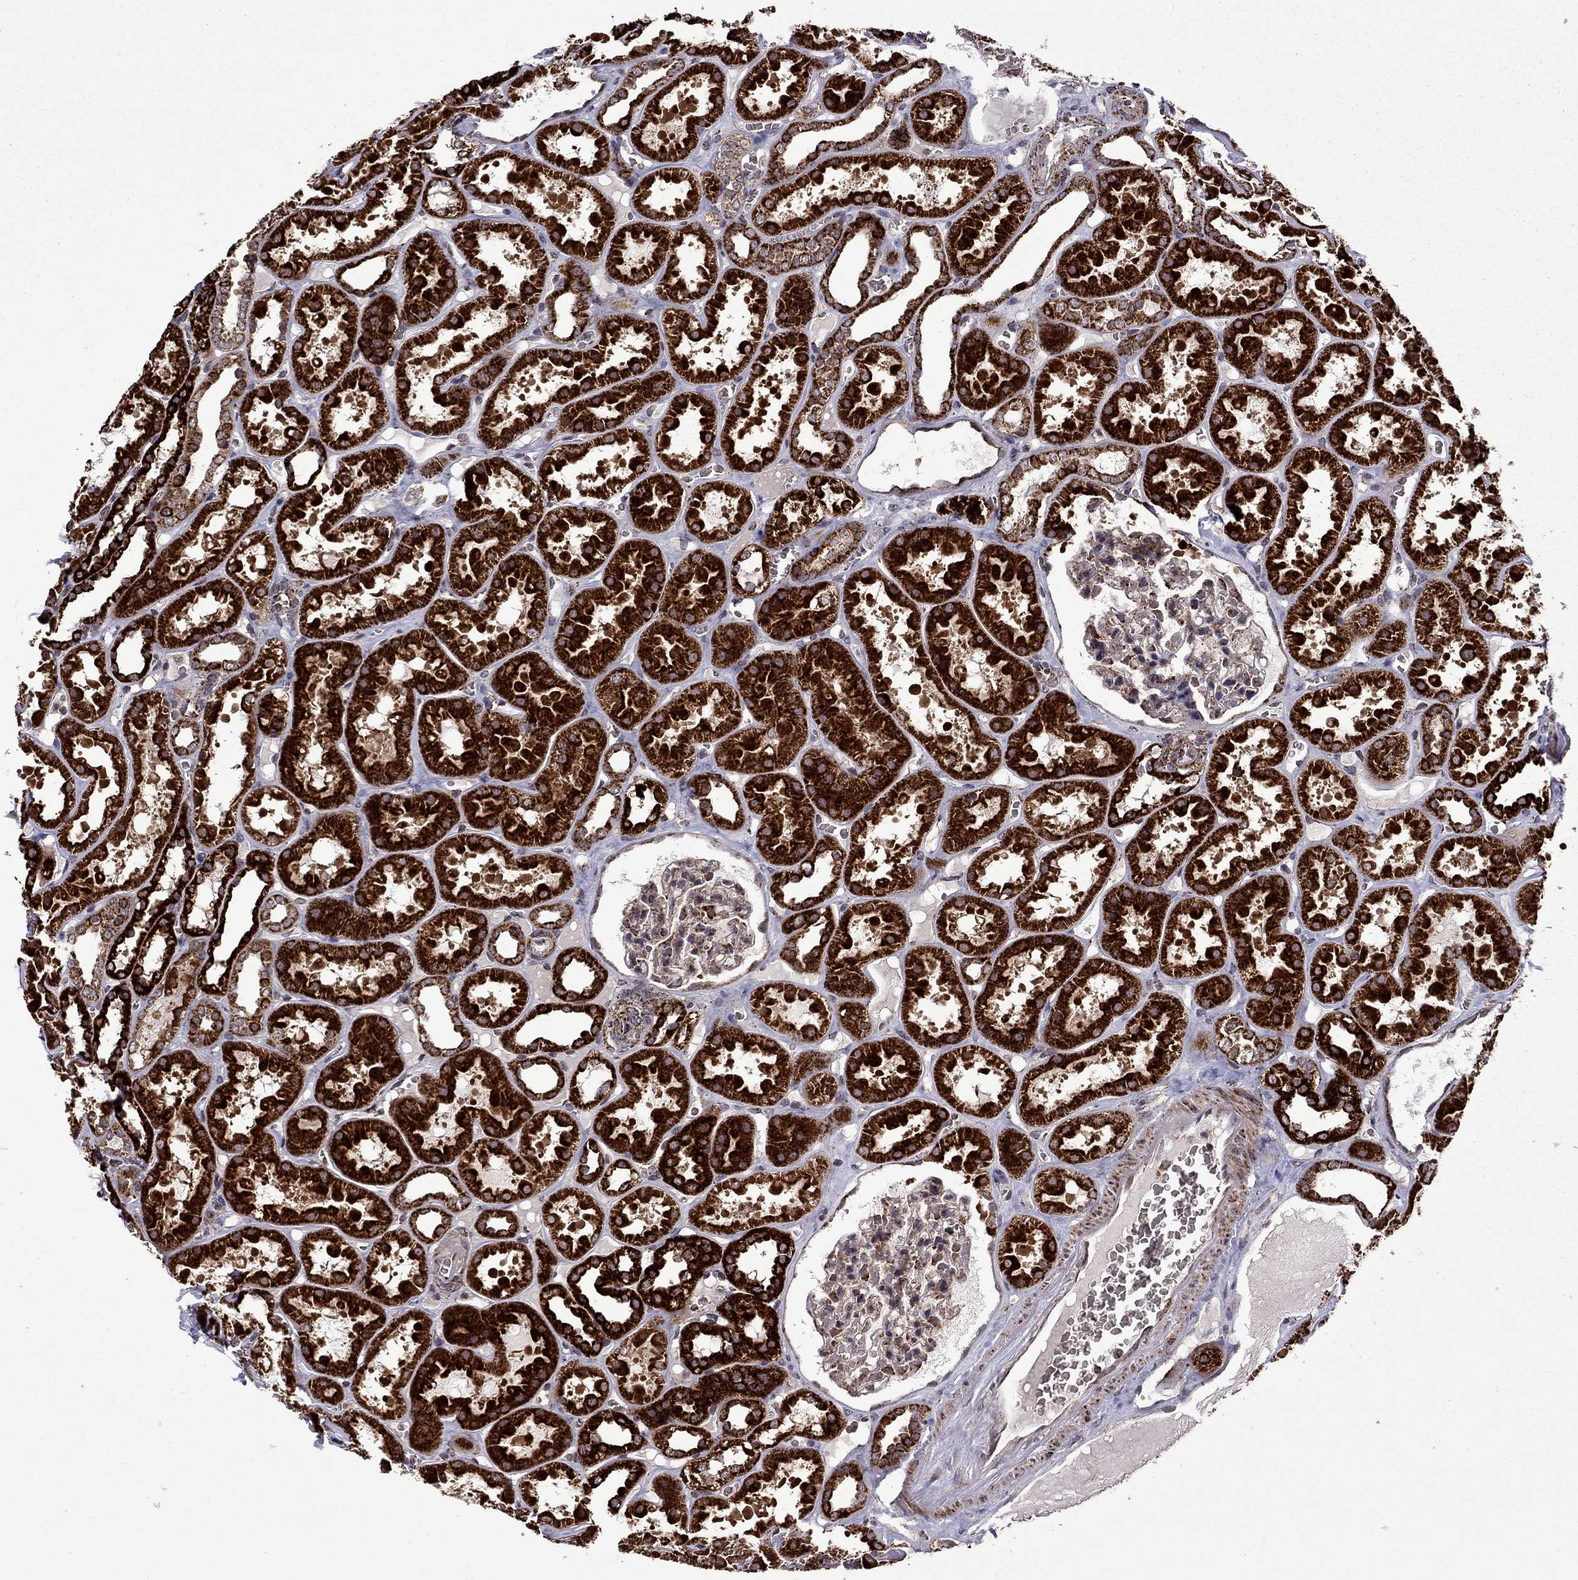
{"staining": {"intensity": "negative", "quantity": "none", "location": "none"}, "tissue": "kidney", "cell_type": "Cells in glomeruli", "image_type": "normal", "snomed": [{"axis": "morphology", "description": "Normal tissue, NOS"}, {"axis": "topography", "description": "Kidney"}], "caption": "This is a histopathology image of IHC staining of normal kidney, which shows no positivity in cells in glomeruli.", "gene": "TAB2", "patient": {"sex": "female", "age": 41}}